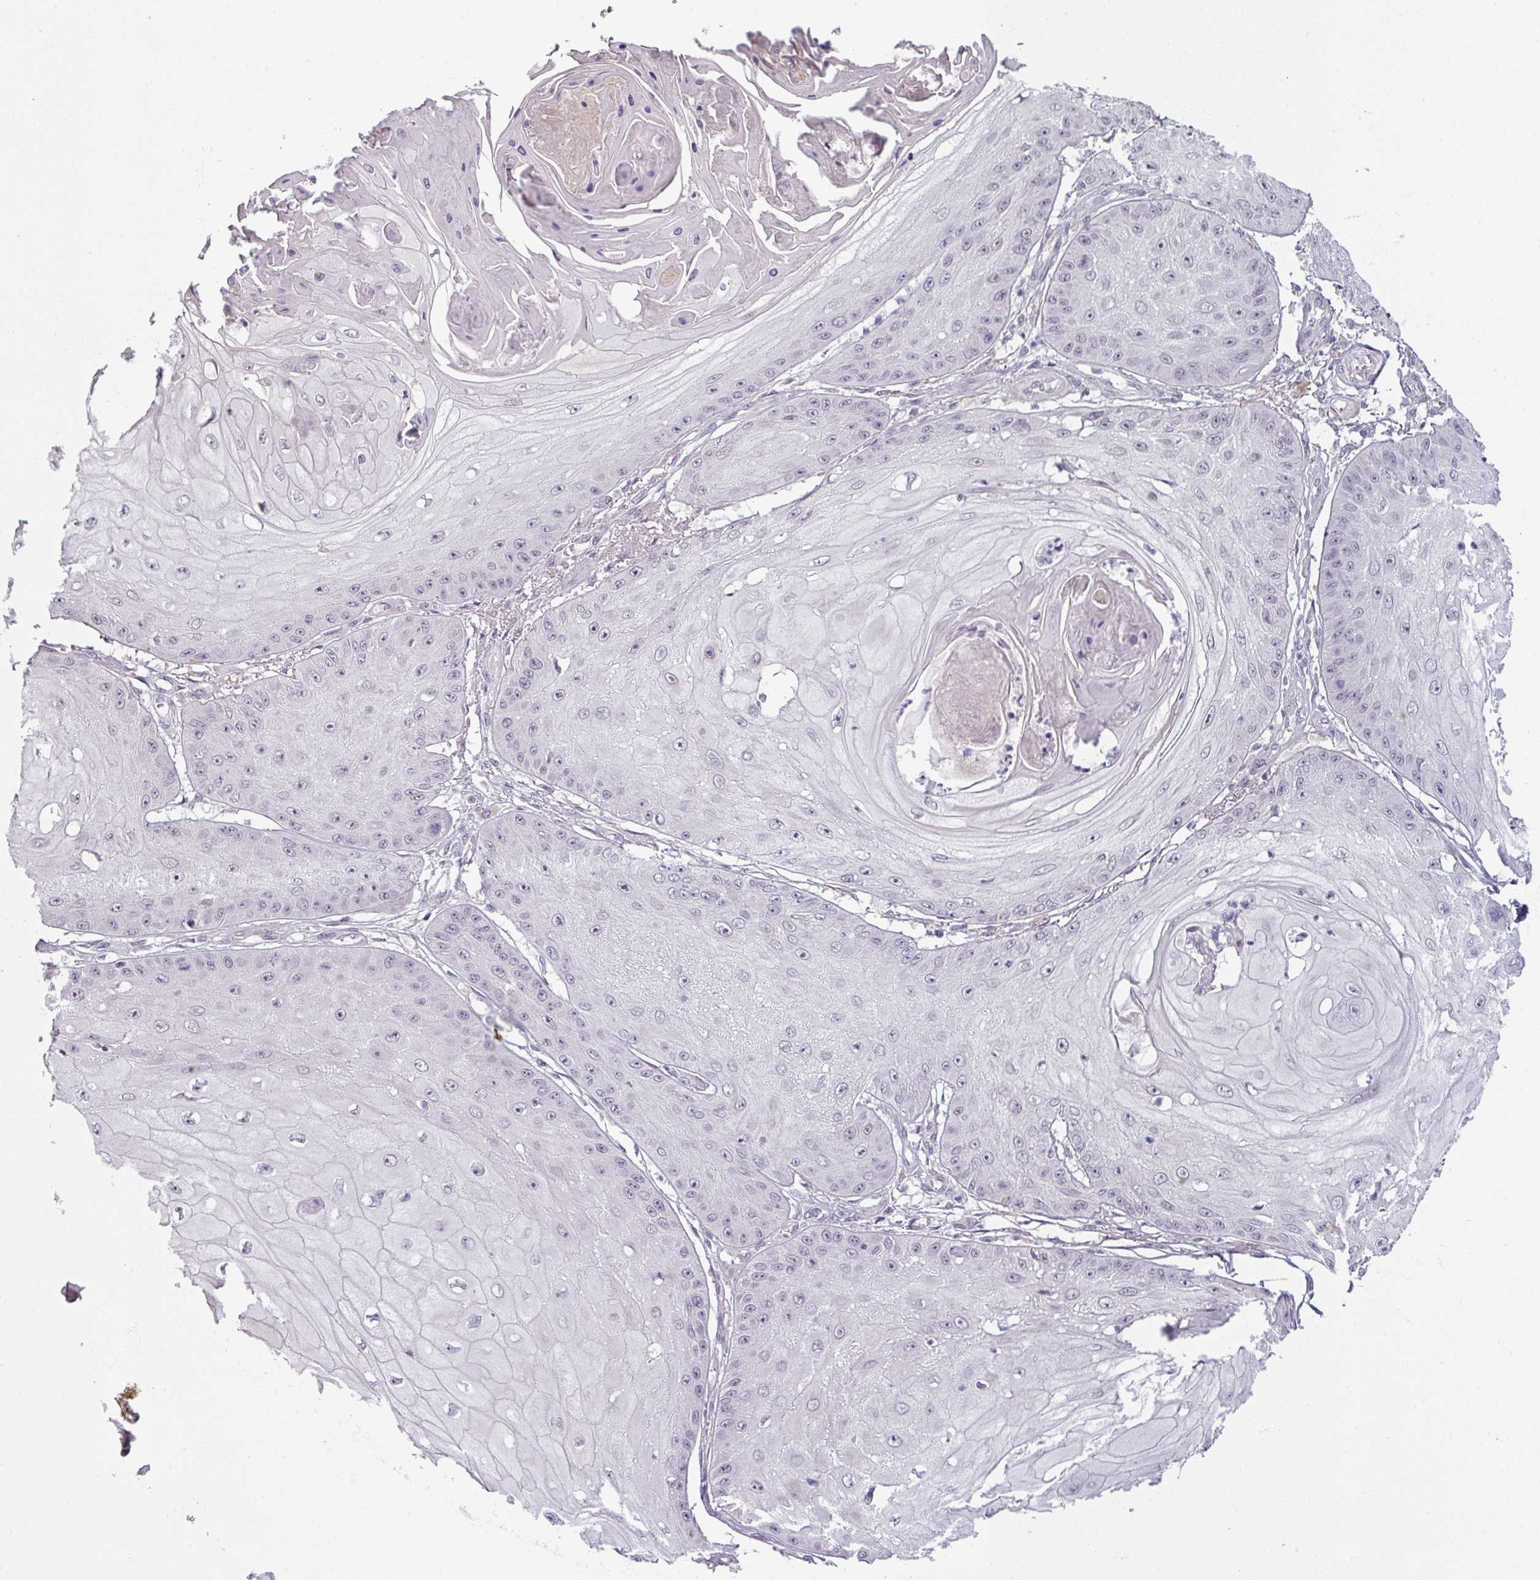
{"staining": {"intensity": "negative", "quantity": "none", "location": "none"}, "tissue": "skin cancer", "cell_type": "Tumor cells", "image_type": "cancer", "snomed": [{"axis": "morphology", "description": "Squamous cell carcinoma, NOS"}, {"axis": "topography", "description": "Skin"}], "caption": "Tumor cells are negative for brown protein staining in squamous cell carcinoma (skin).", "gene": "UVSSA", "patient": {"sex": "male", "age": 70}}